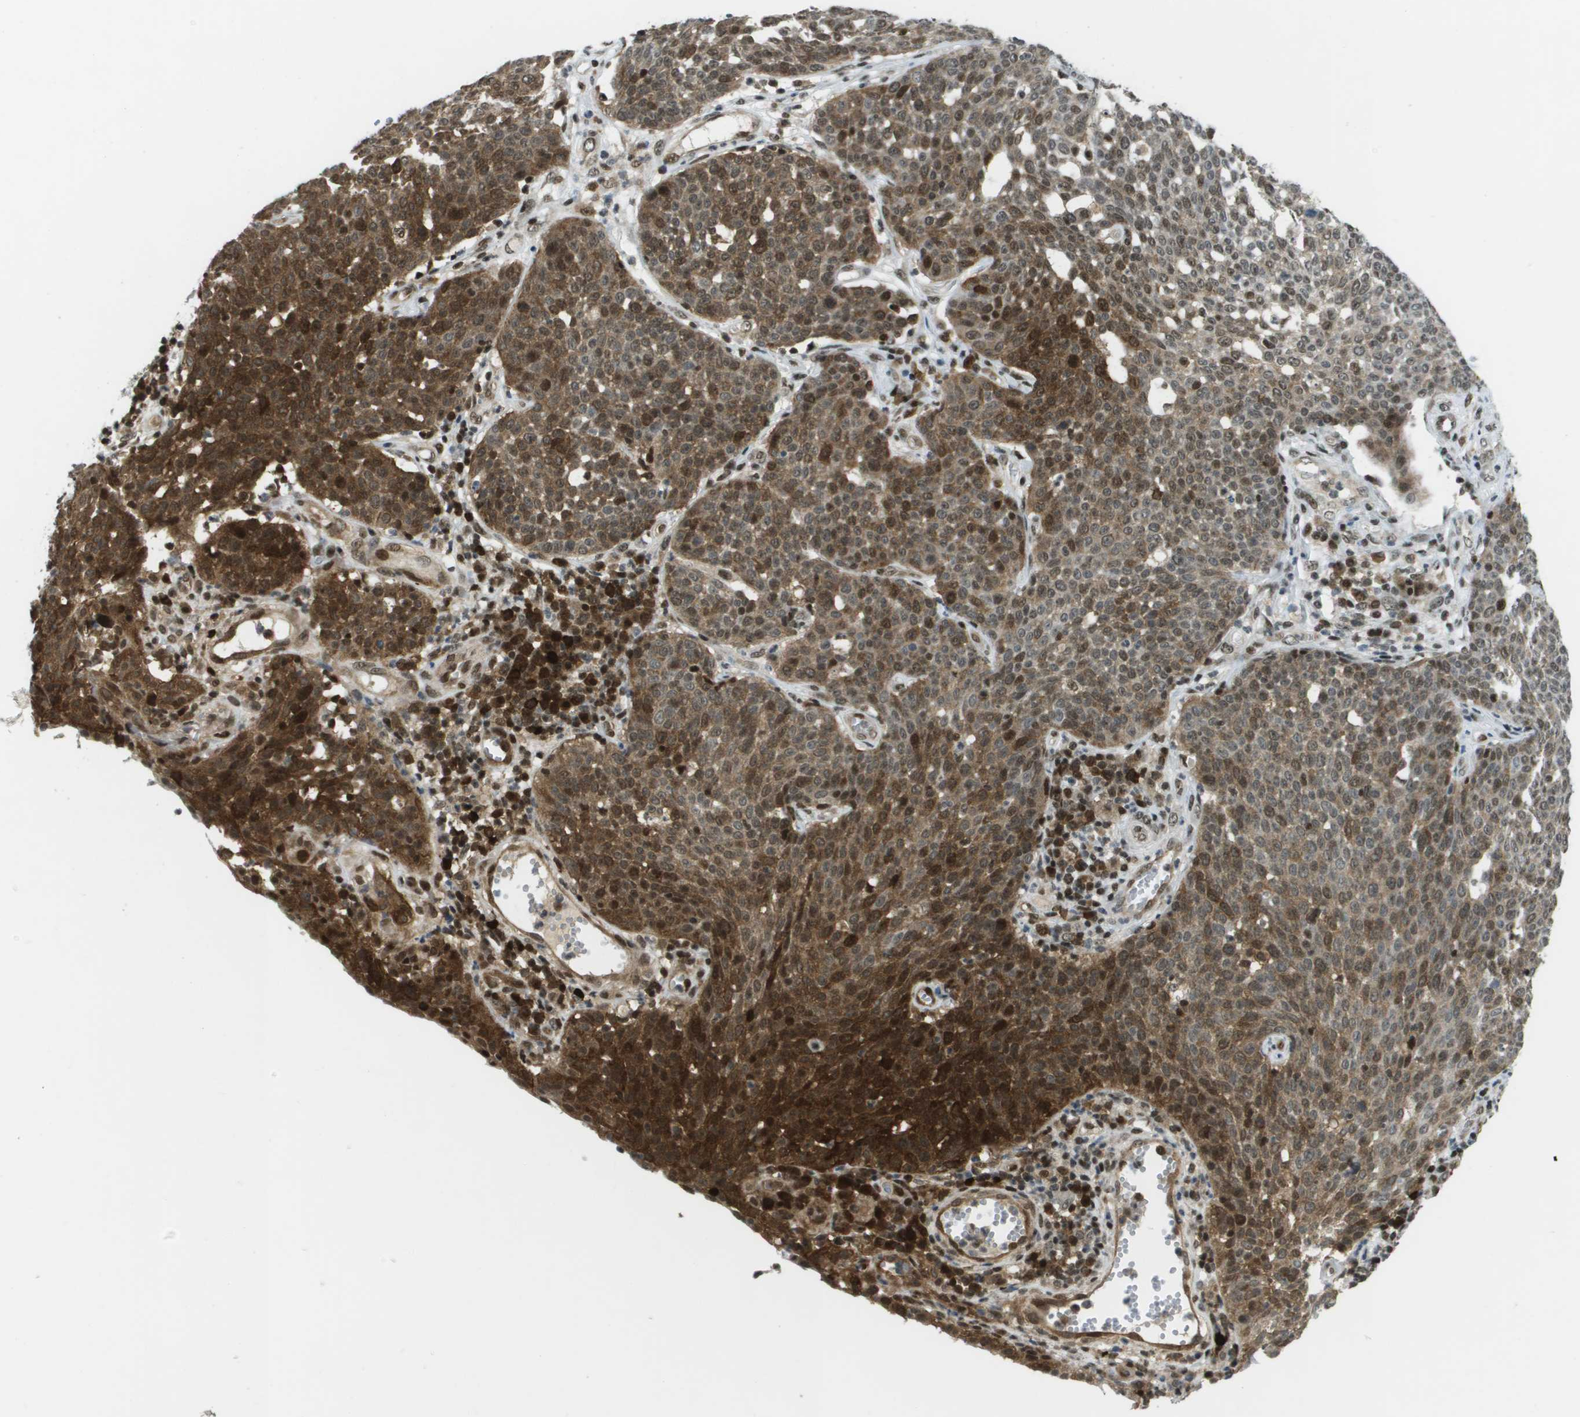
{"staining": {"intensity": "moderate", "quantity": ">75%", "location": "cytoplasmic/membranous,nuclear"}, "tissue": "cervical cancer", "cell_type": "Tumor cells", "image_type": "cancer", "snomed": [{"axis": "morphology", "description": "Squamous cell carcinoma, NOS"}, {"axis": "topography", "description": "Cervix"}], "caption": "Cervical cancer (squamous cell carcinoma) stained with a brown dye reveals moderate cytoplasmic/membranous and nuclear positive expression in about >75% of tumor cells.", "gene": "IRF7", "patient": {"sex": "female", "age": 34}}